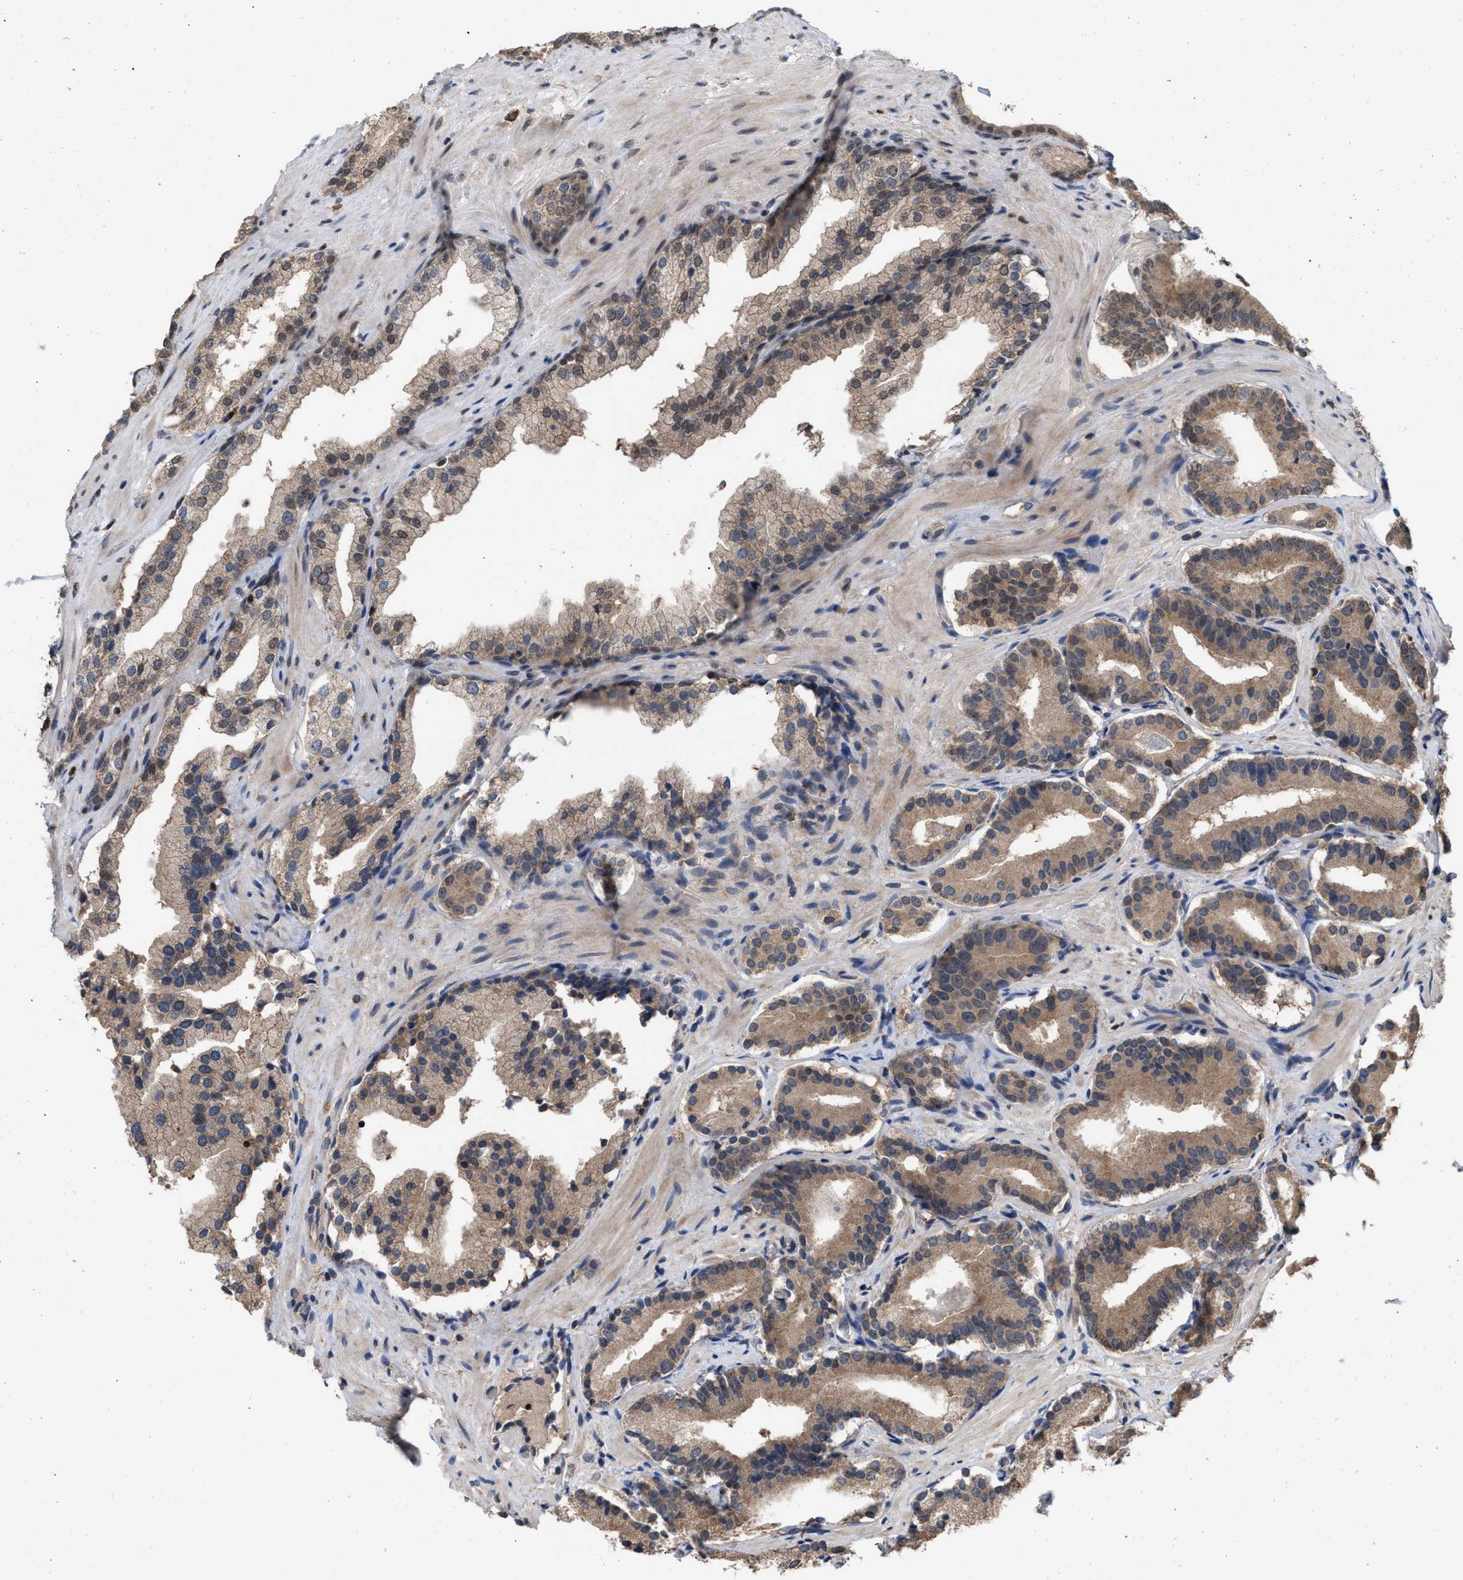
{"staining": {"intensity": "moderate", "quantity": ">75%", "location": "cytoplasmic/membranous"}, "tissue": "prostate cancer", "cell_type": "Tumor cells", "image_type": "cancer", "snomed": [{"axis": "morphology", "description": "Adenocarcinoma, Low grade"}, {"axis": "topography", "description": "Prostate"}], "caption": "This is an image of immunohistochemistry (IHC) staining of low-grade adenocarcinoma (prostate), which shows moderate staining in the cytoplasmic/membranous of tumor cells.", "gene": "C9orf78", "patient": {"sex": "male", "age": 51}}